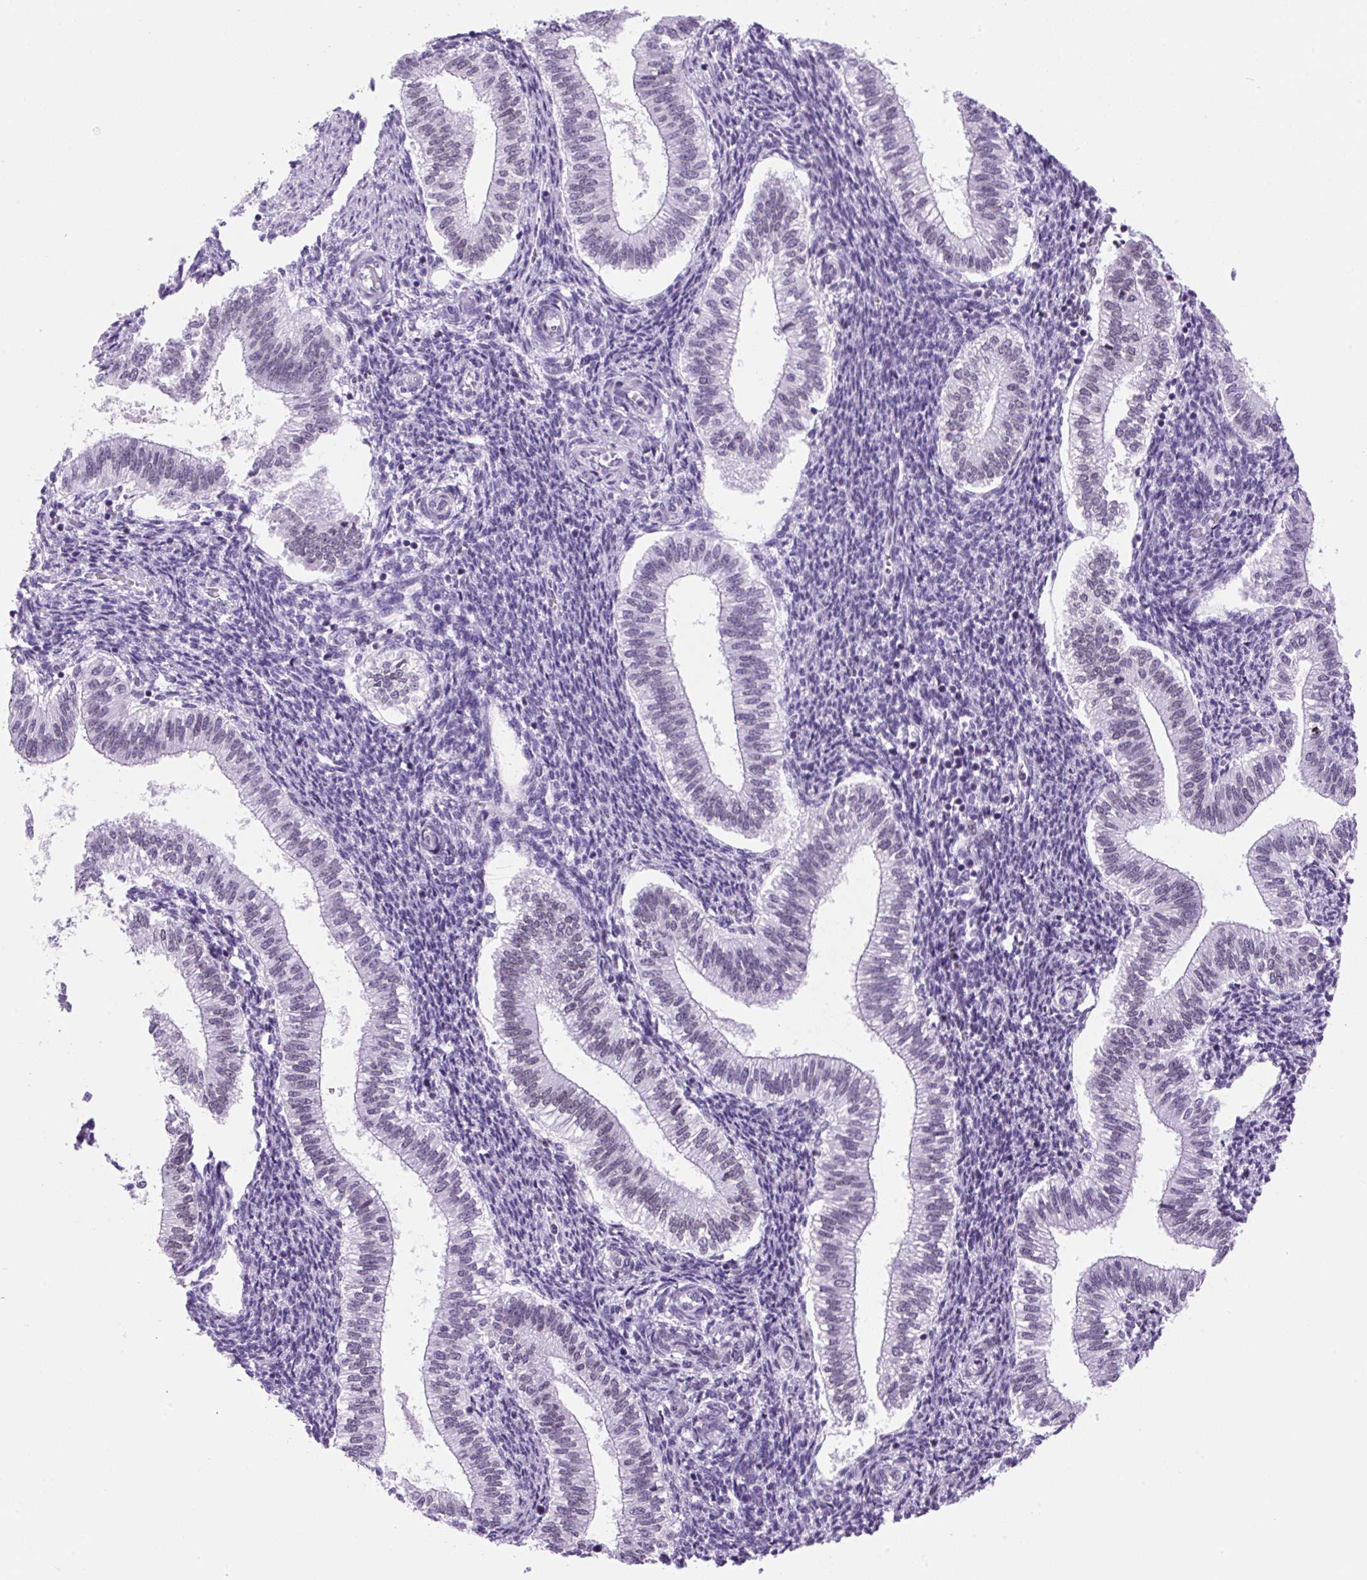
{"staining": {"intensity": "negative", "quantity": "none", "location": "none"}, "tissue": "endometrium", "cell_type": "Cells in endometrial stroma", "image_type": "normal", "snomed": [{"axis": "morphology", "description": "Normal tissue, NOS"}, {"axis": "topography", "description": "Endometrium"}], "caption": "Immunohistochemical staining of unremarkable human endometrium exhibits no significant expression in cells in endometrial stroma.", "gene": "VPREB1", "patient": {"sex": "female", "age": 25}}